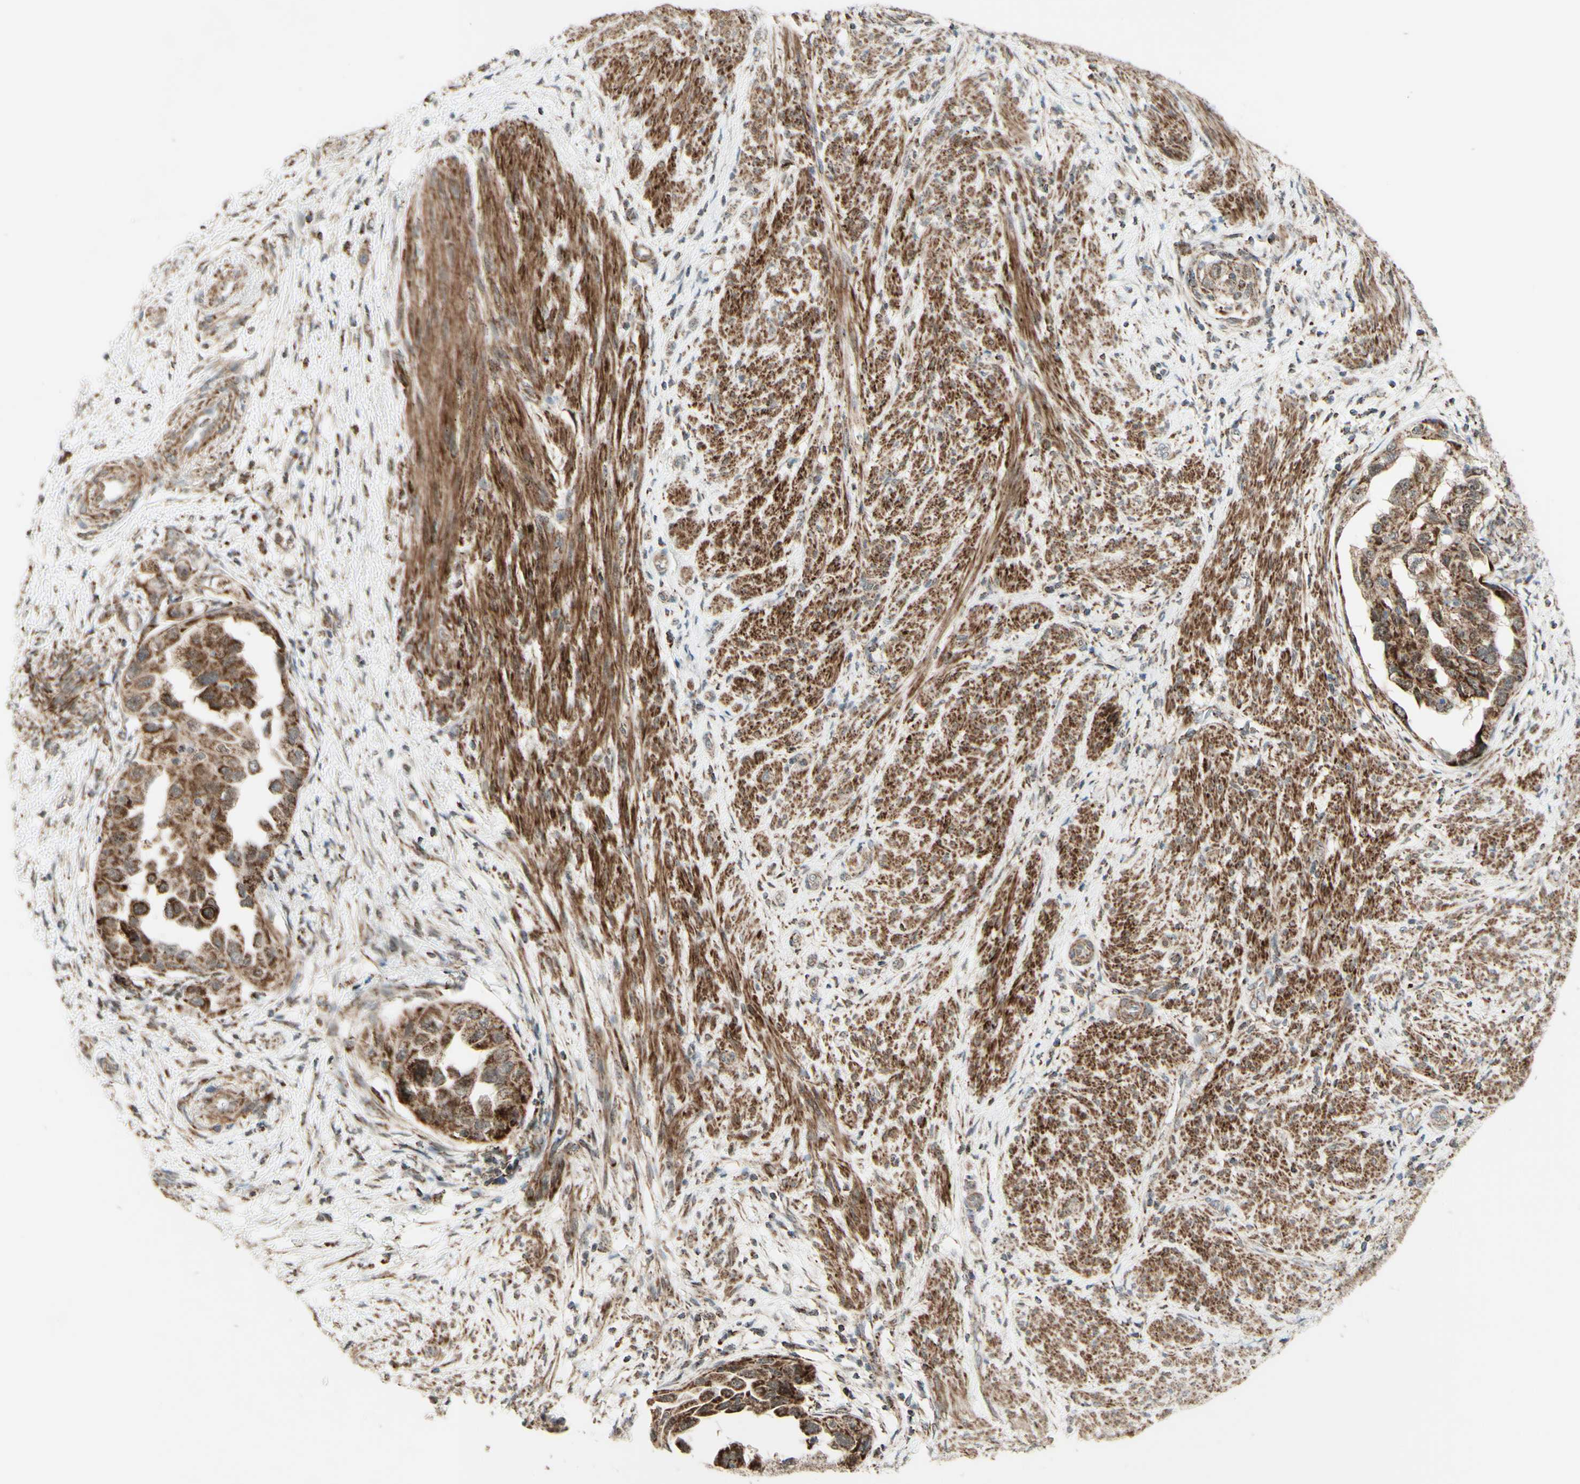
{"staining": {"intensity": "strong", "quantity": ">75%", "location": "cytoplasmic/membranous"}, "tissue": "endometrial cancer", "cell_type": "Tumor cells", "image_type": "cancer", "snomed": [{"axis": "morphology", "description": "Adenocarcinoma, NOS"}, {"axis": "topography", "description": "Endometrium"}], "caption": "Protein expression analysis of human adenocarcinoma (endometrial) reveals strong cytoplasmic/membranous staining in about >75% of tumor cells. The staining was performed using DAB (3,3'-diaminobenzidine) to visualize the protein expression in brown, while the nuclei were stained in blue with hematoxylin (Magnification: 20x).", "gene": "DHRS3", "patient": {"sex": "female", "age": 85}}